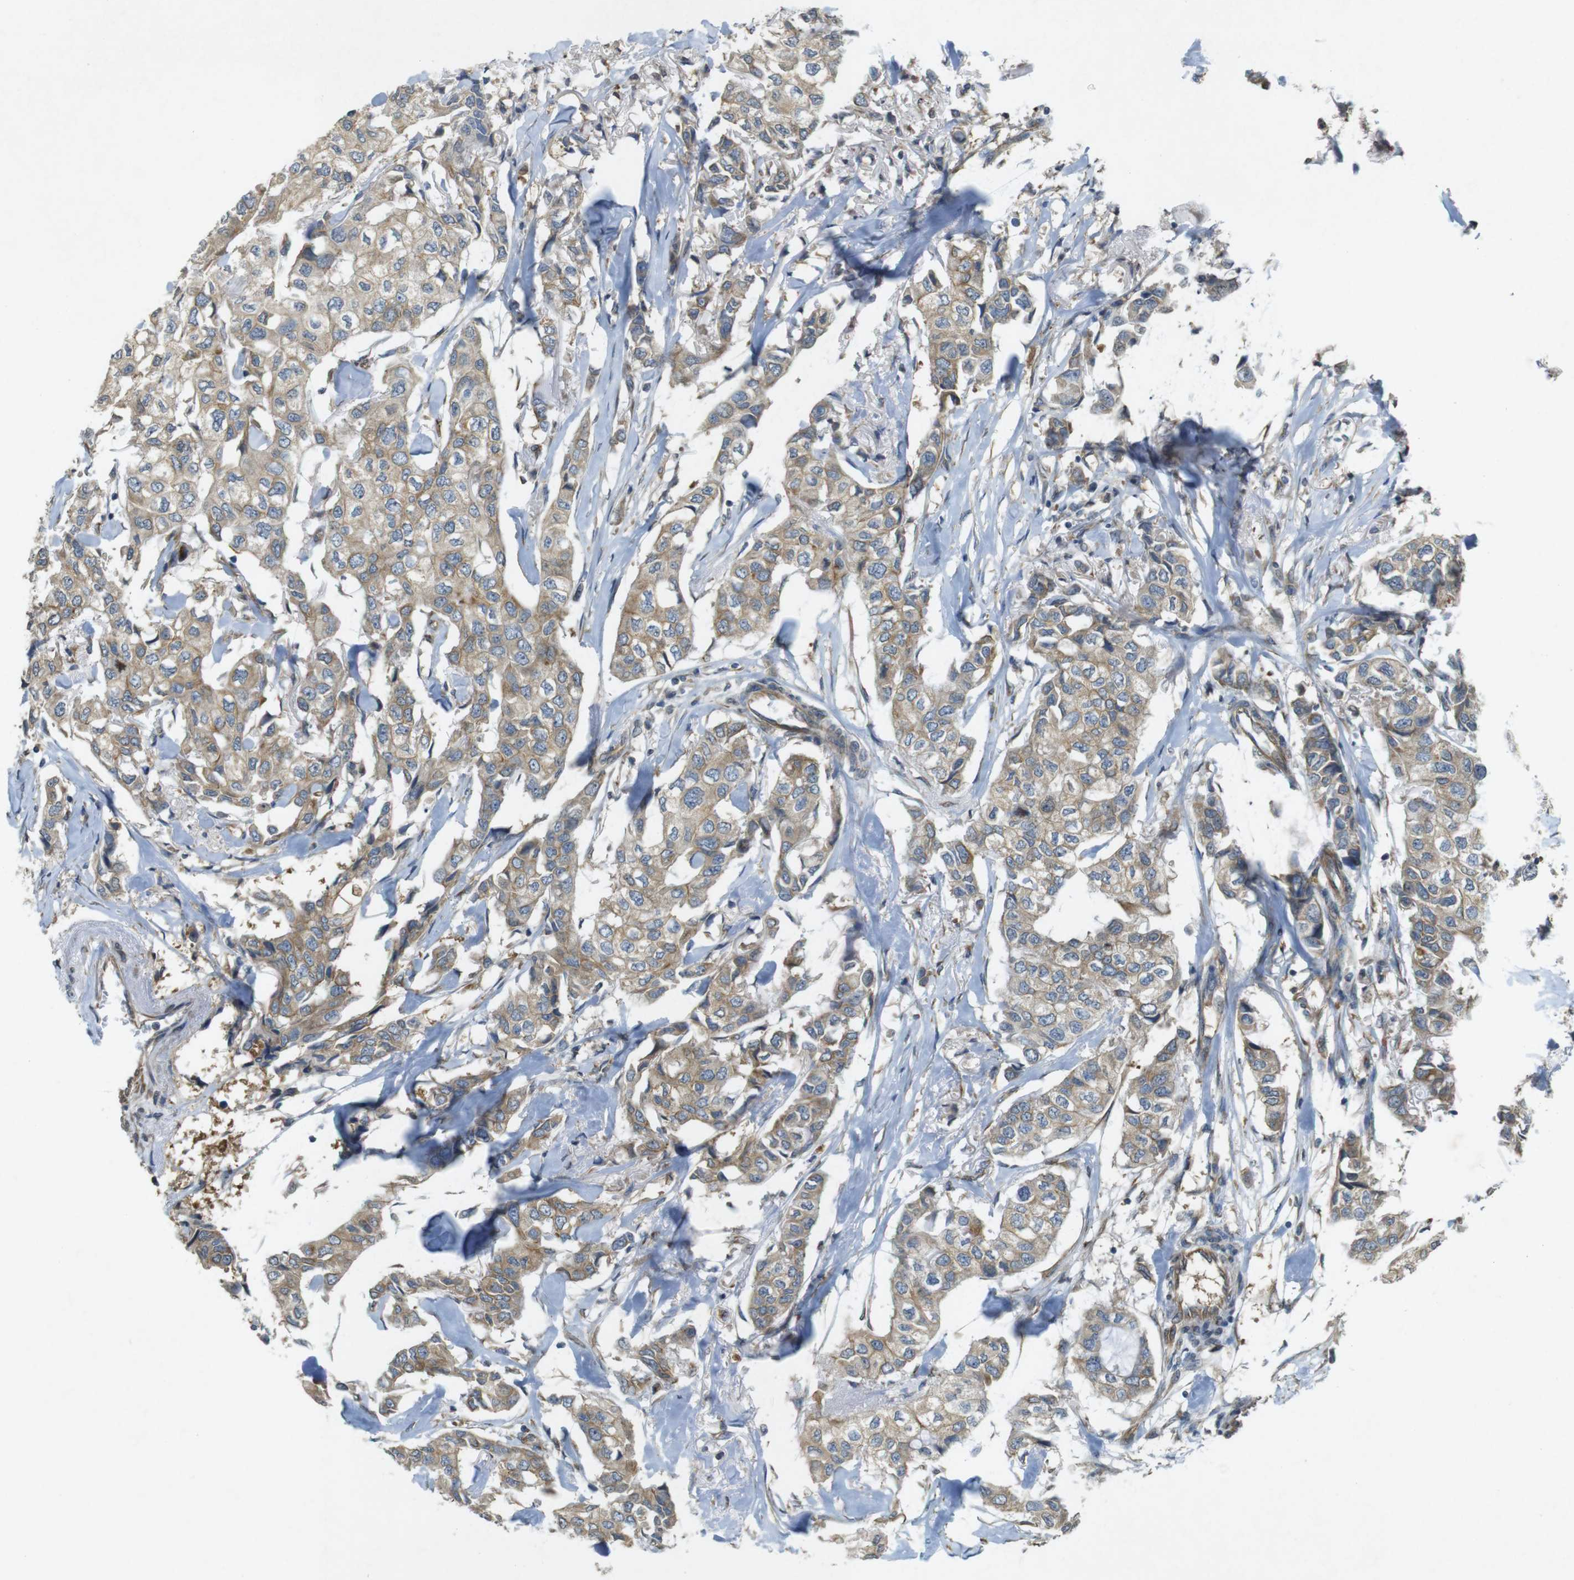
{"staining": {"intensity": "weak", "quantity": ">75%", "location": "cytoplasmic/membranous"}, "tissue": "breast cancer", "cell_type": "Tumor cells", "image_type": "cancer", "snomed": [{"axis": "morphology", "description": "Duct carcinoma"}, {"axis": "topography", "description": "Breast"}], "caption": "This image shows breast cancer stained with immunohistochemistry to label a protein in brown. The cytoplasmic/membranous of tumor cells show weak positivity for the protein. Nuclei are counter-stained blue.", "gene": "KIF5B", "patient": {"sex": "female", "age": 80}}